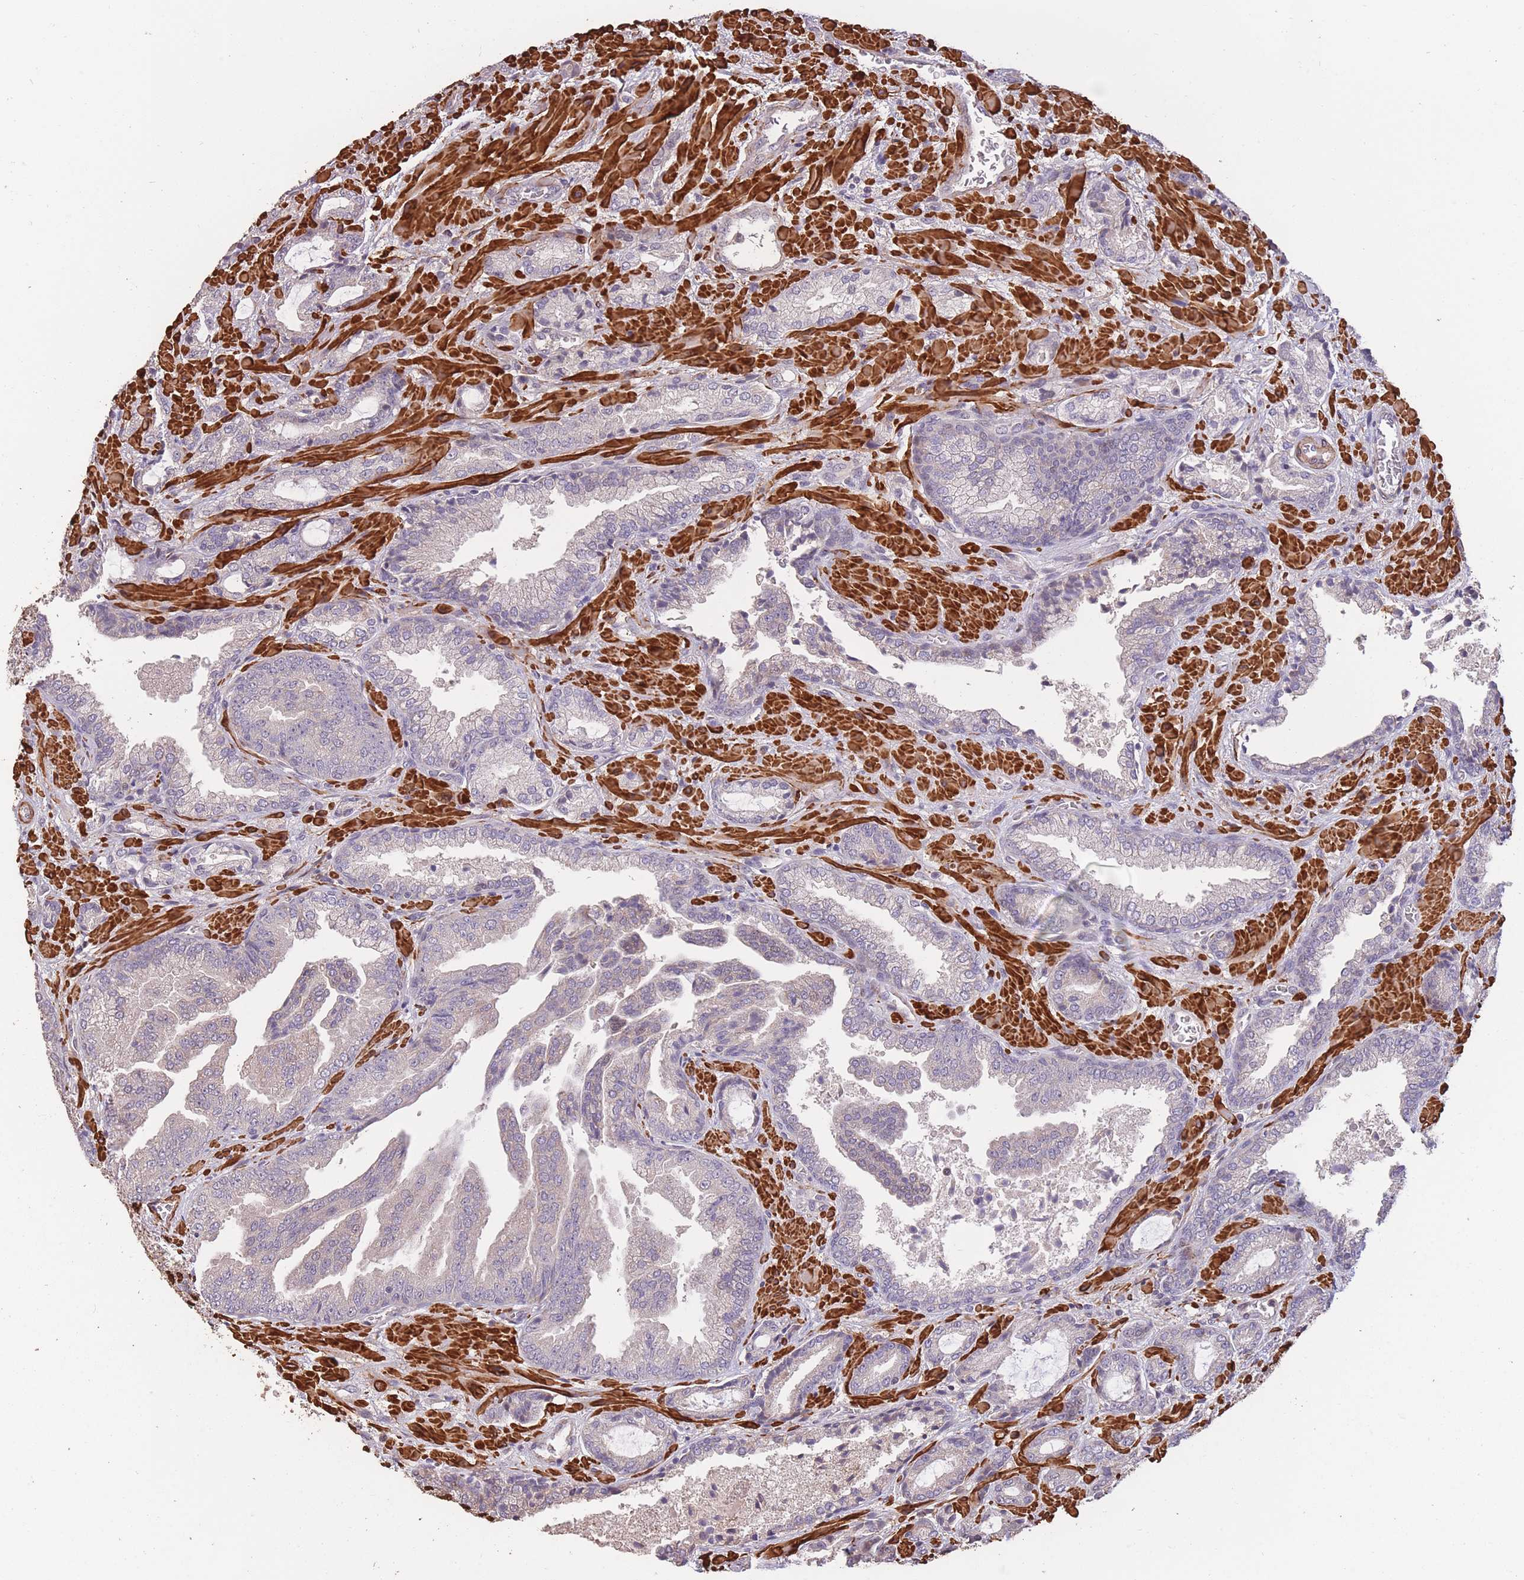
{"staining": {"intensity": "negative", "quantity": "none", "location": "none"}, "tissue": "prostate cancer", "cell_type": "Tumor cells", "image_type": "cancer", "snomed": [{"axis": "morphology", "description": "Adenocarcinoma, High grade"}, {"axis": "topography", "description": "Prostate"}], "caption": "Immunohistochemistry (IHC) photomicrograph of human prostate cancer (high-grade adenocarcinoma) stained for a protein (brown), which reveals no positivity in tumor cells.", "gene": "NLRC4", "patient": {"sex": "male", "age": 68}}